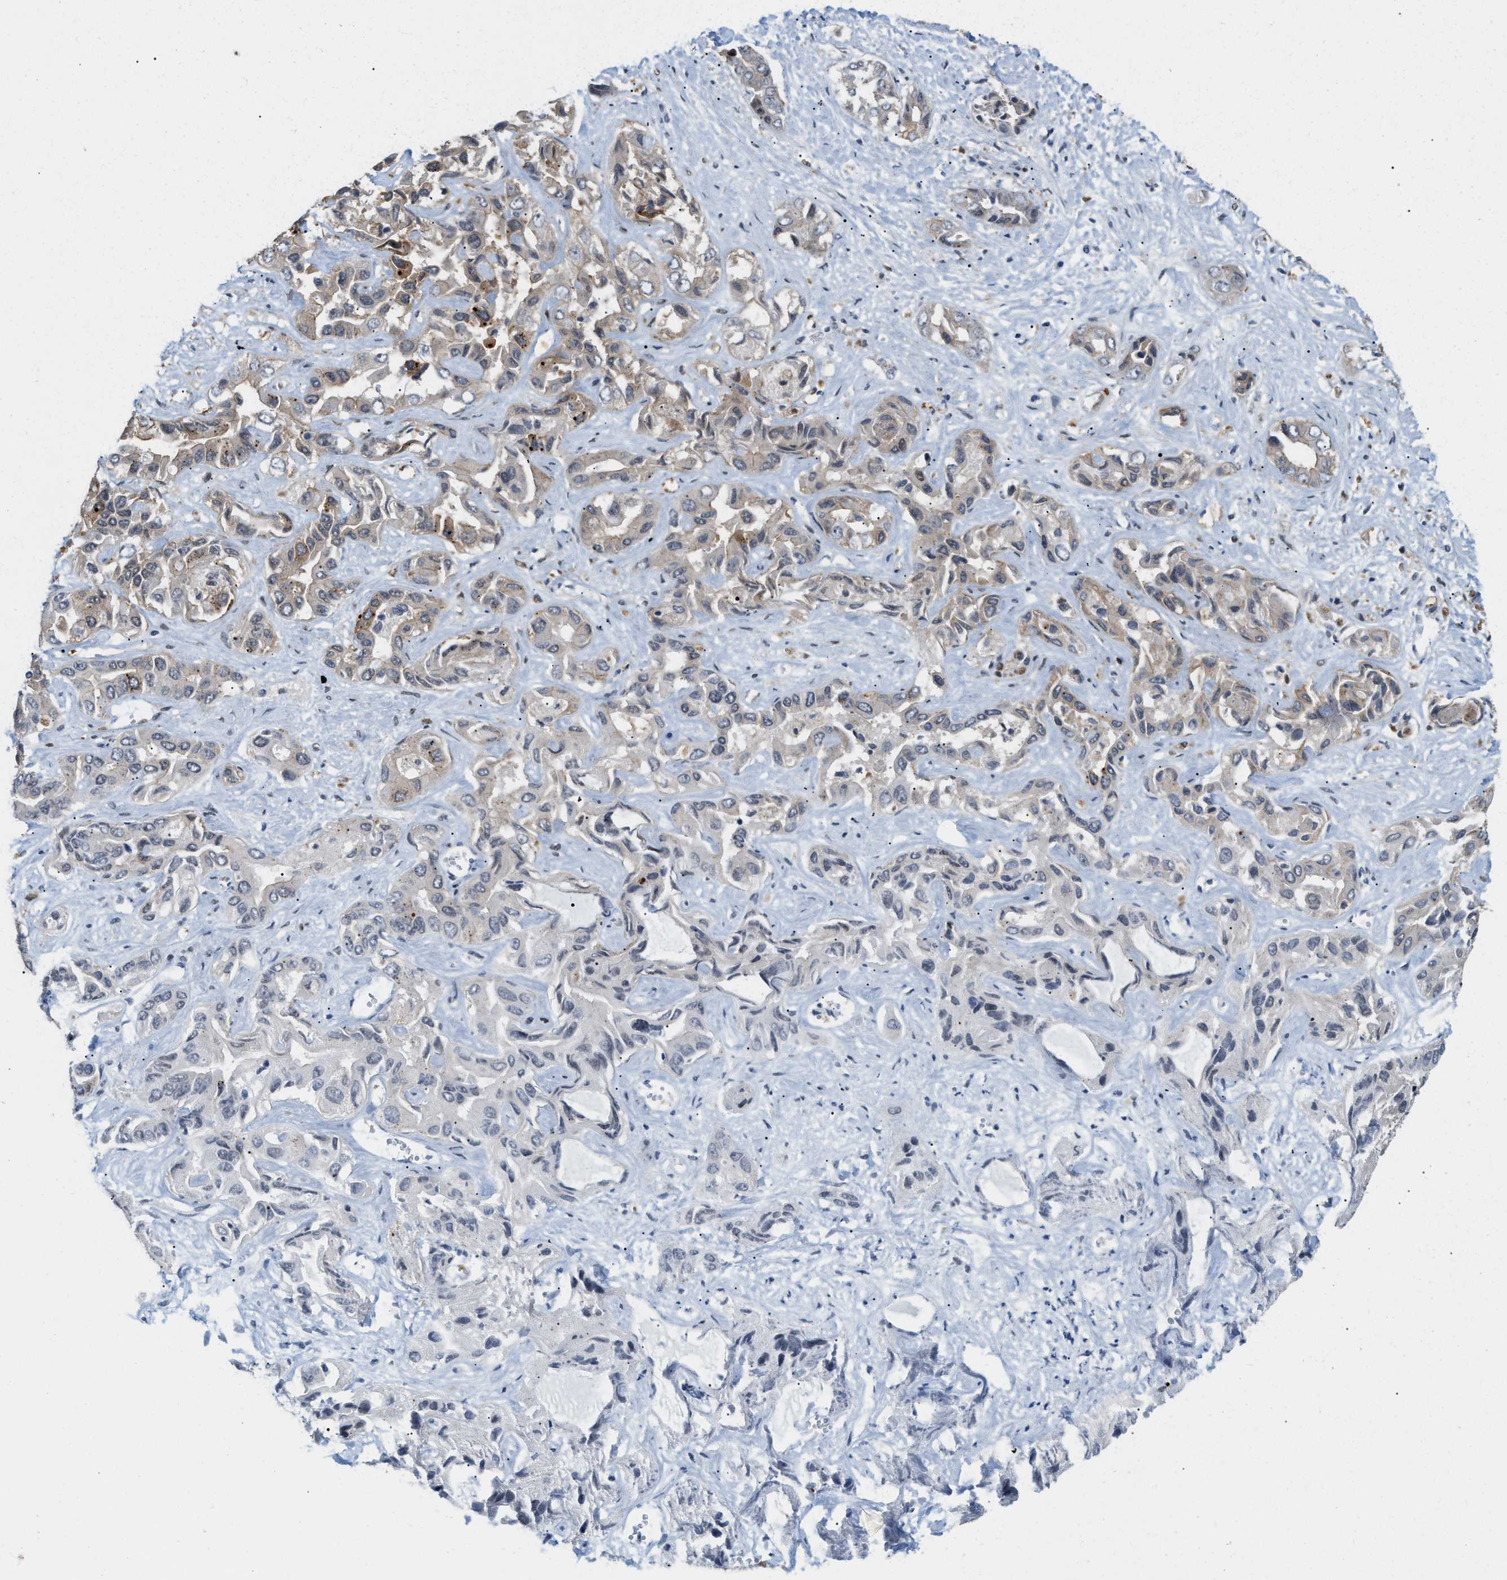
{"staining": {"intensity": "weak", "quantity": "<25%", "location": "cytoplasmic/membranous"}, "tissue": "liver cancer", "cell_type": "Tumor cells", "image_type": "cancer", "snomed": [{"axis": "morphology", "description": "Cholangiocarcinoma"}, {"axis": "topography", "description": "Liver"}], "caption": "Immunohistochemistry (IHC) image of neoplastic tissue: human liver cancer stained with DAB demonstrates no significant protein expression in tumor cells.", "gene": "NUMA1", "patient": {"sex": "female", "age": 52}}